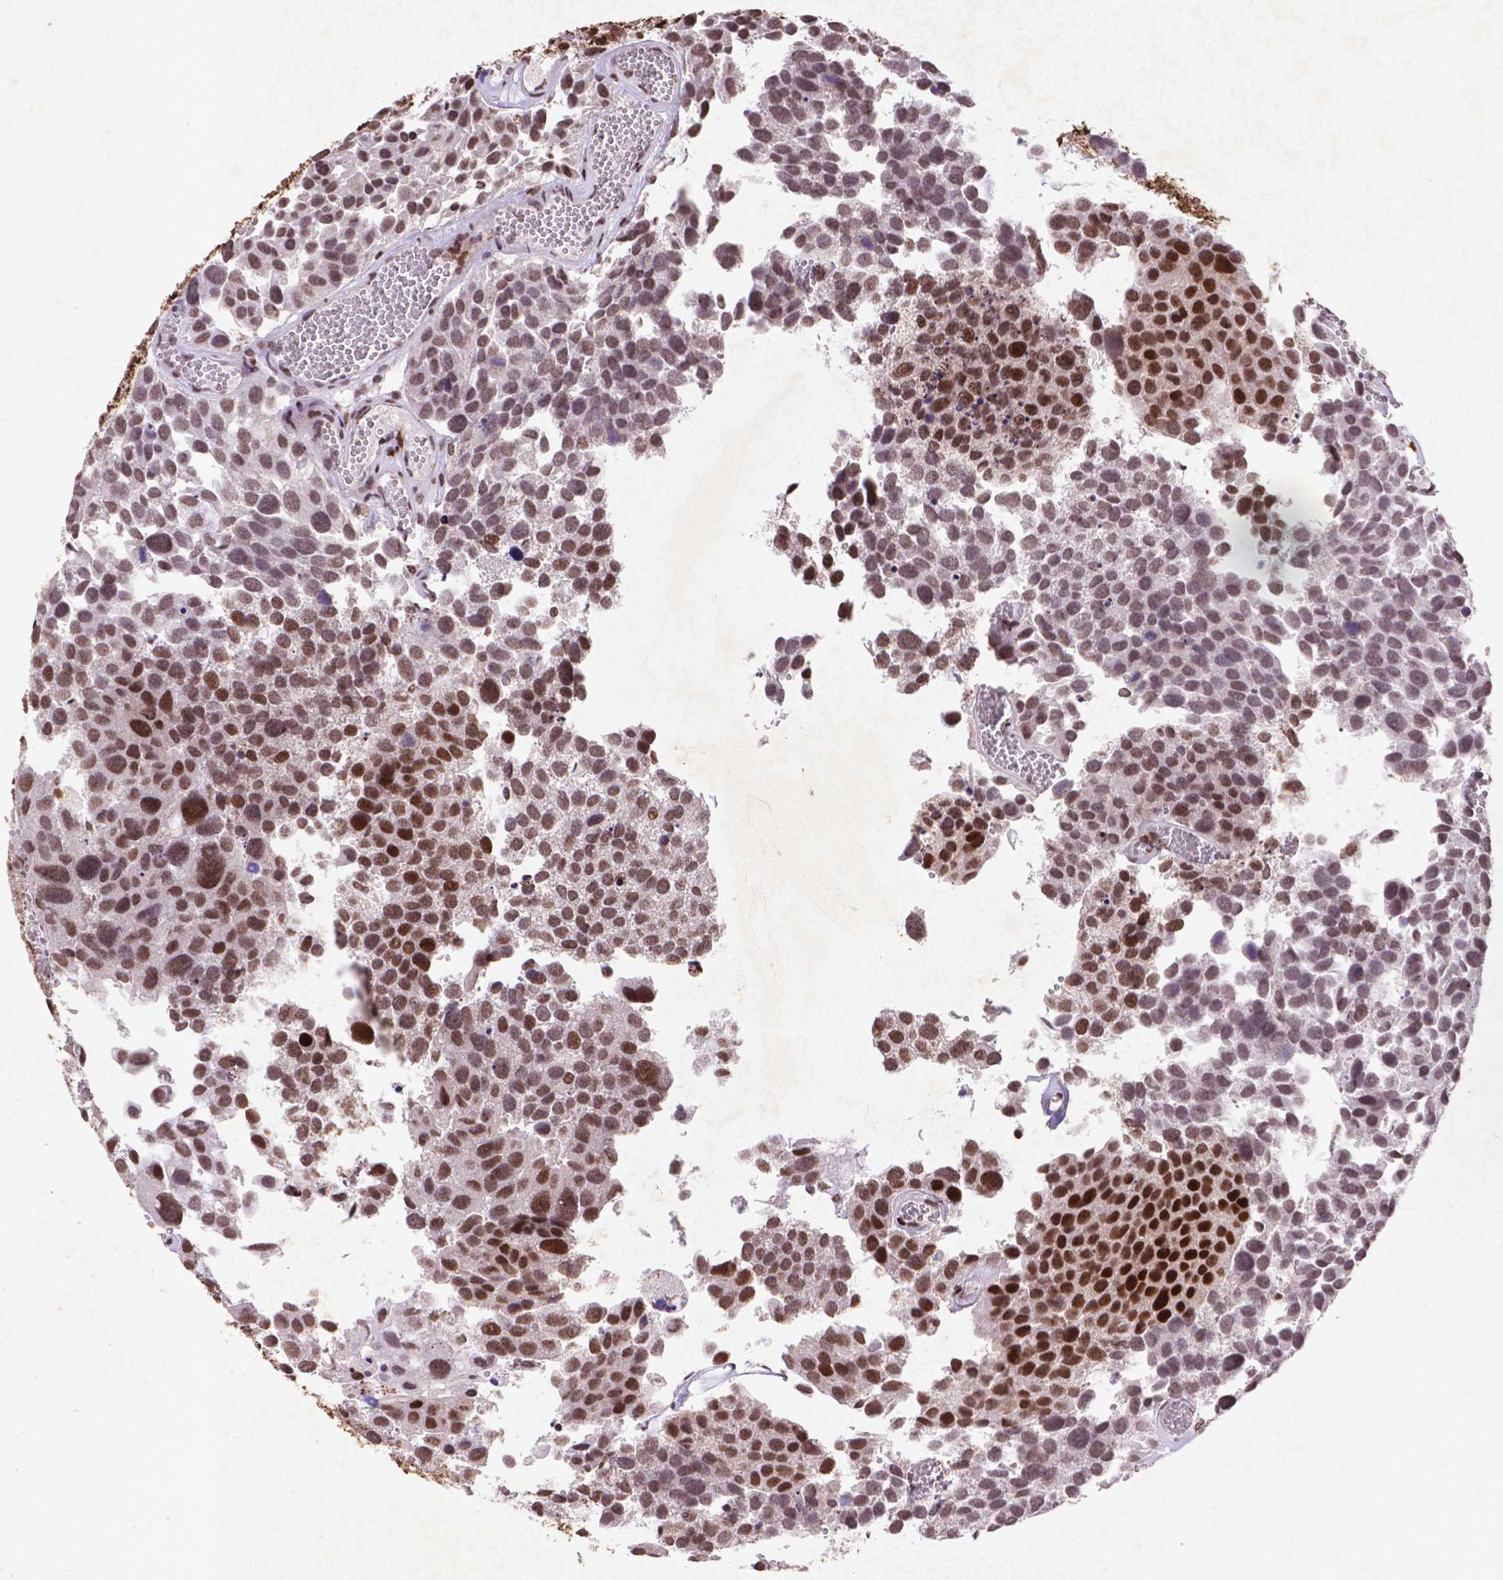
{"staining": {"intensity": "strong", "quantity": "25%-75%", "location": "nuclear"}, "tissue": "urothelial cancer", "cell_type": "Tumor cells", "image_type": "cancer", "snomed": [{"axis": "morphology", "description": "Urothelial carcinoma, Low grade"}, {"axis": "topography", "description": "Urinary bladder"}], "caption": "Human urothelial cancer stained for a protein (brown) displays strong nuclear positive positivity in about 25%-75% of tumor cells.", "gene": "CITED2", "patient": {"sex": "female", "age": 69}}